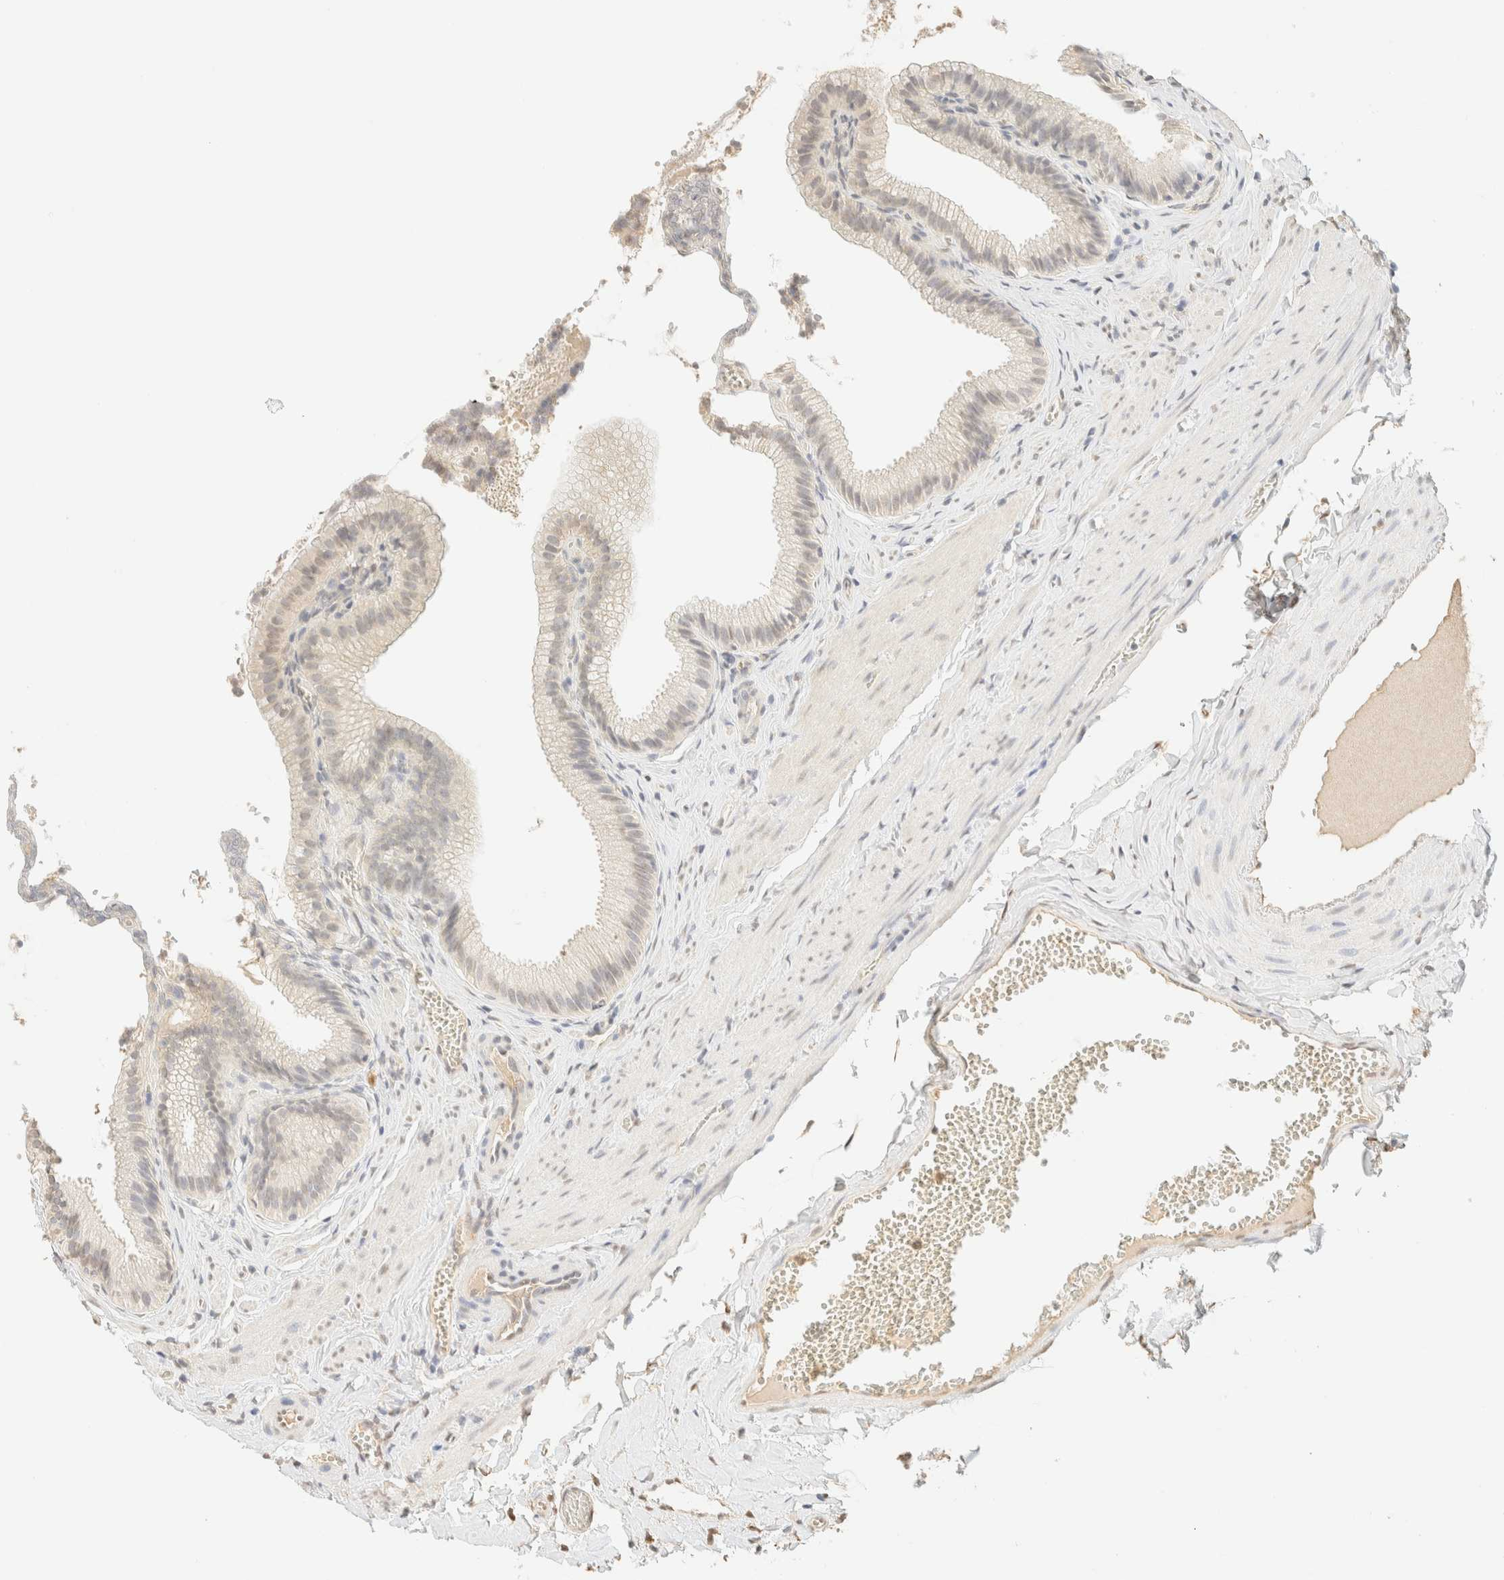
{"staining": {"intensity": "weak", "quantity": "<25%", "location": "nuclear"}, "tissue": "gallbladder", "cell_type": "Glandular cells", "image_type": "normal", "snomed": [{"axis": "morphology", "description": "Normal tissue, NOS"}, {"axis": "topography", "description": "Gallbladder"}], "caption": "There is no significant expression in glandular cells of gallbladder. (Immunohistochemistry, brightfield microscopy, high magnification).", "gene": "S100A13", "patient": {"sex": "male", "age": 38}}